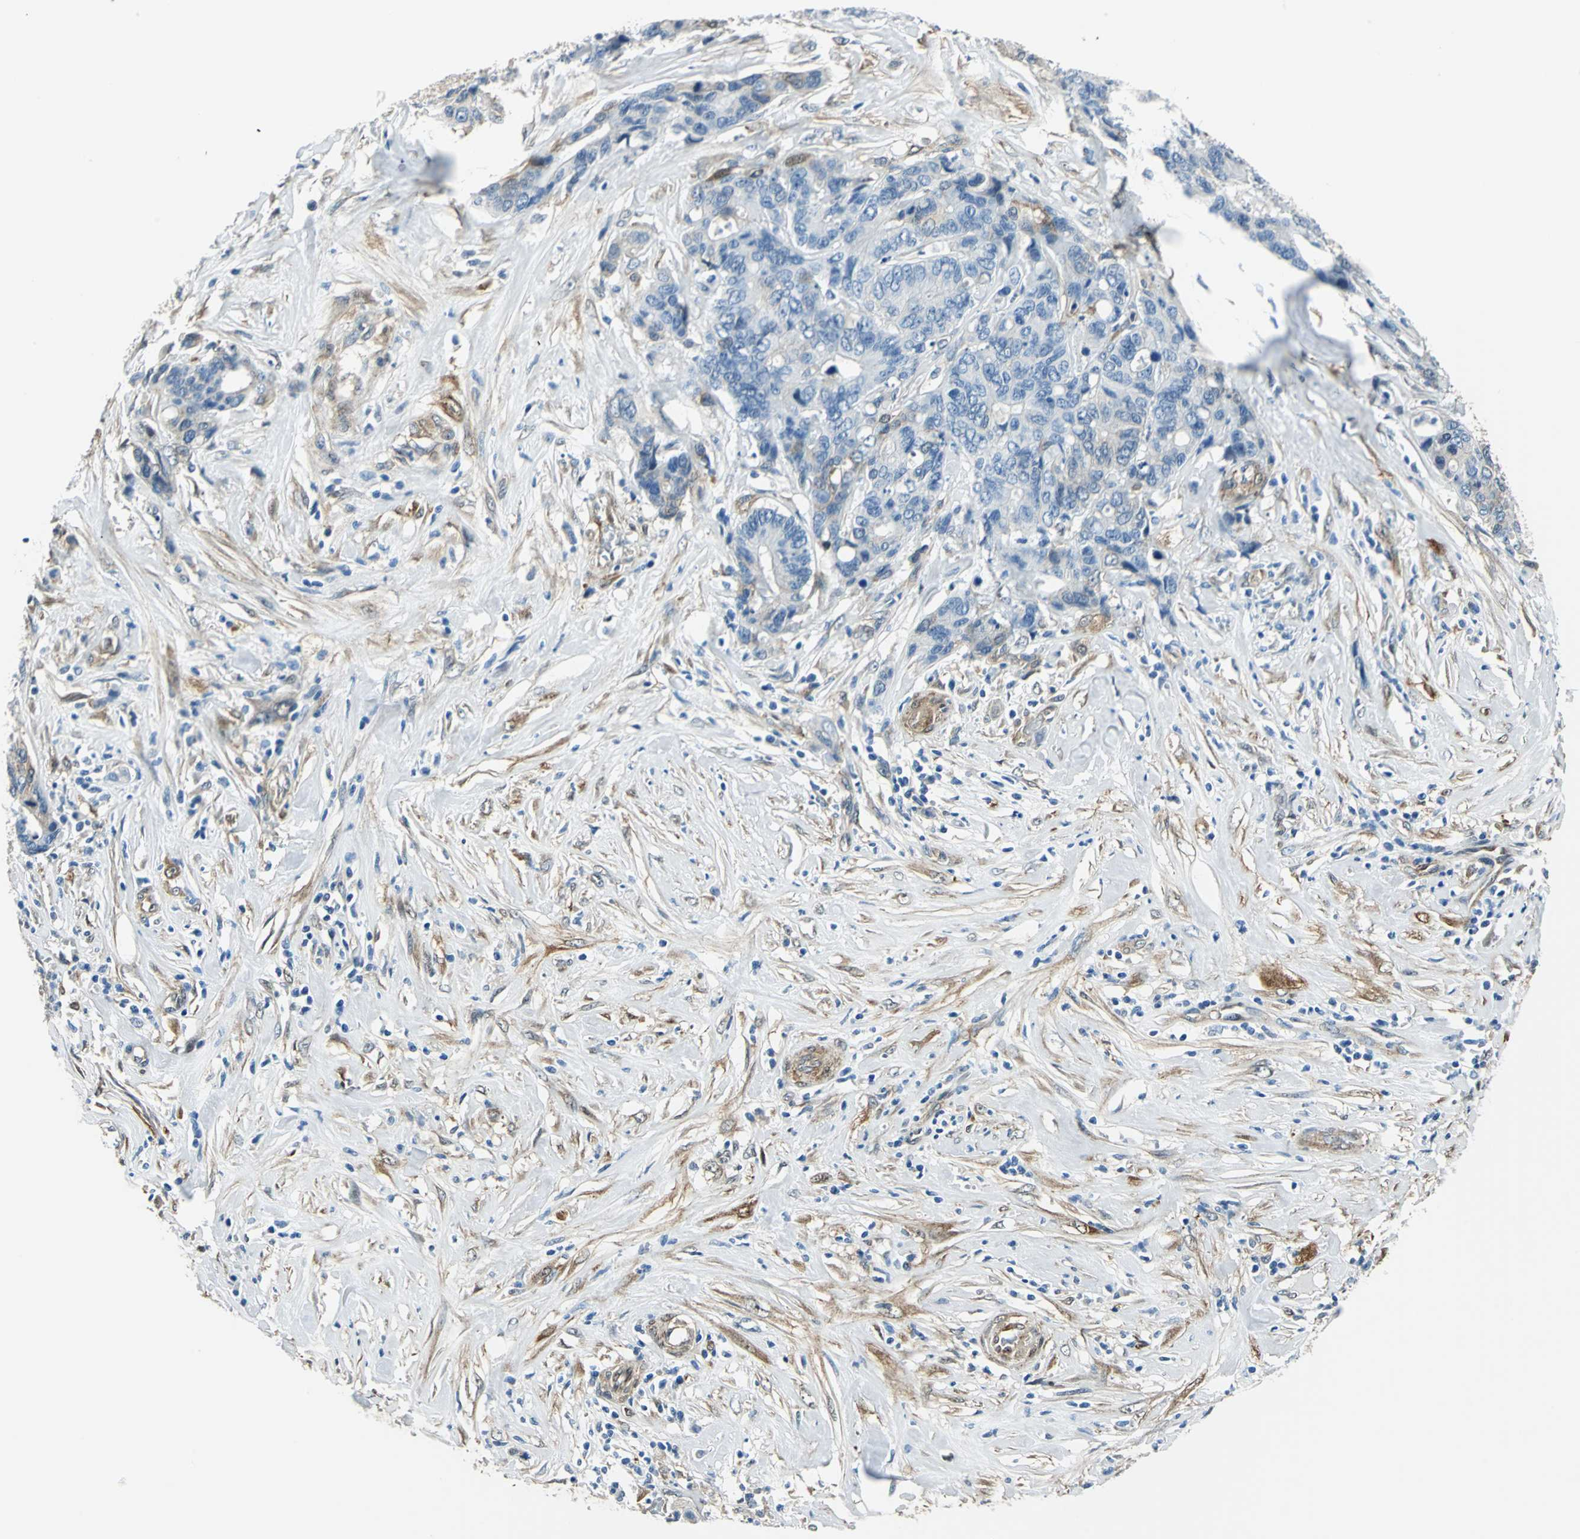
{"staining": {"intensity": "weak", "quantity": "<25%", "location": "cytoplasmic/membranous"}, "tissue": "colorectal cancer", "cell_type": "Tumor cells", "image_type": "cancer", "snomed": [{"axis": "morphology", "description": "Adenocarcinoma, NOS"}, {"axis": "topography", "description": "Rectum"}], "caption": "High magnification brightfield microscopy of adenocarcinoma (colorectal) stained with DAB (brown) and counterstained with hematoxylin (blue): tumor cells show no significant positivity.", "gene": "HSPB1", "patient": {"sex": "male", "age": 55}}